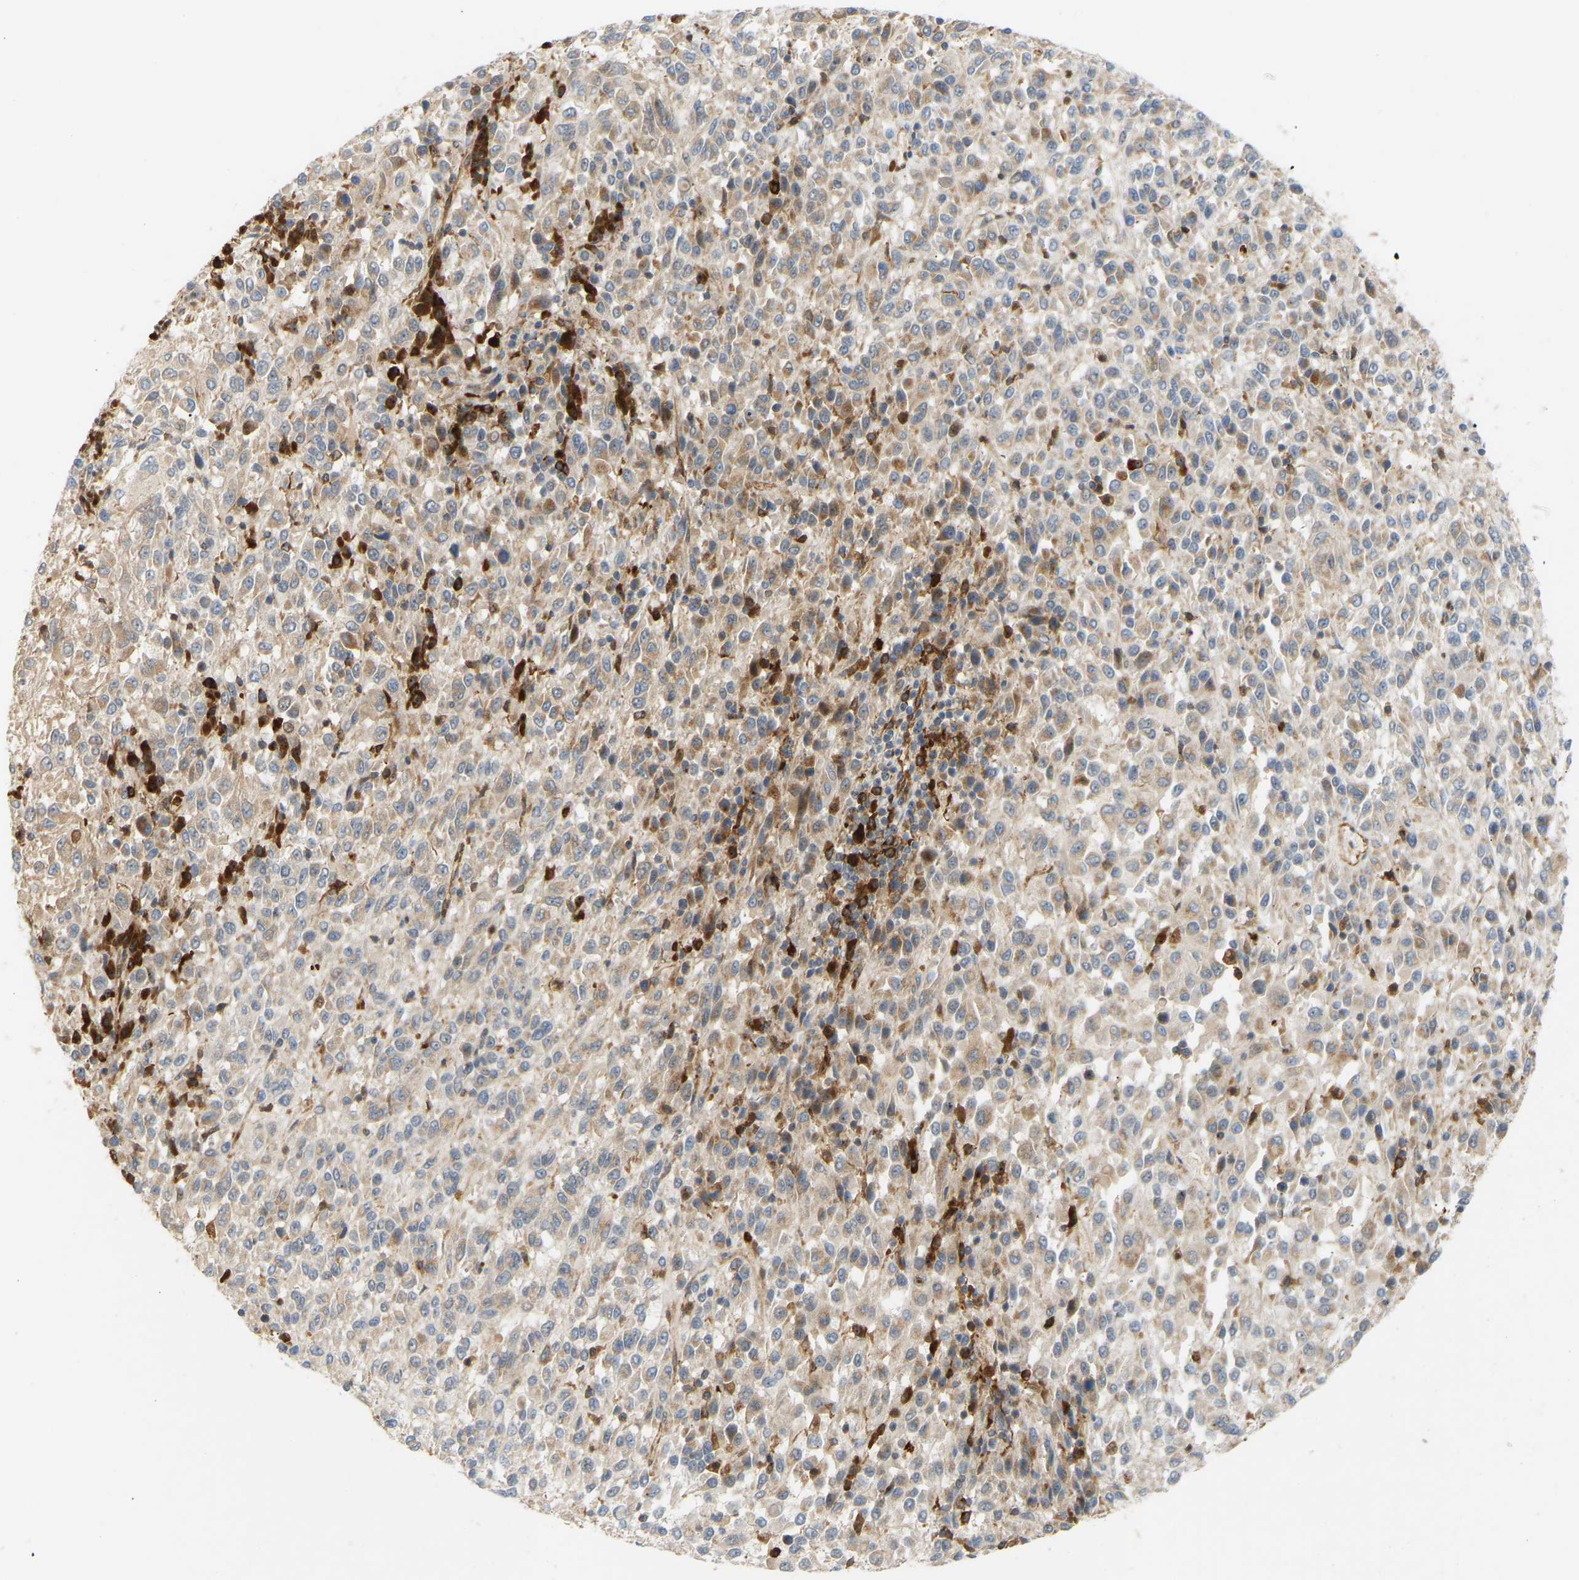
{"staining": {"intensity": "weak", "quantity": "25%-75%", "location": "cytoplasmic/membranous"}, "tissue": "melanoma", "cell_type": "Tumor cells", "image_type": "cancer", "snomed": [{"axis": "morphology", "description": "Malignant melanoma, Metastatic site"}, {"axis": "topography", "description": "Lung"}], "caption": "Melanoma stained for a protein reveals weak cytoplasmic/membranous positivity in tumor cells. Using DAB (3,3'-diaminobenzidine) (brown) and hematoxylin (blue) stains, captured at high magnification using brightfield microscopy.", "gene": "PLCG2", "patient": {"sex": "male", "age": 64}}